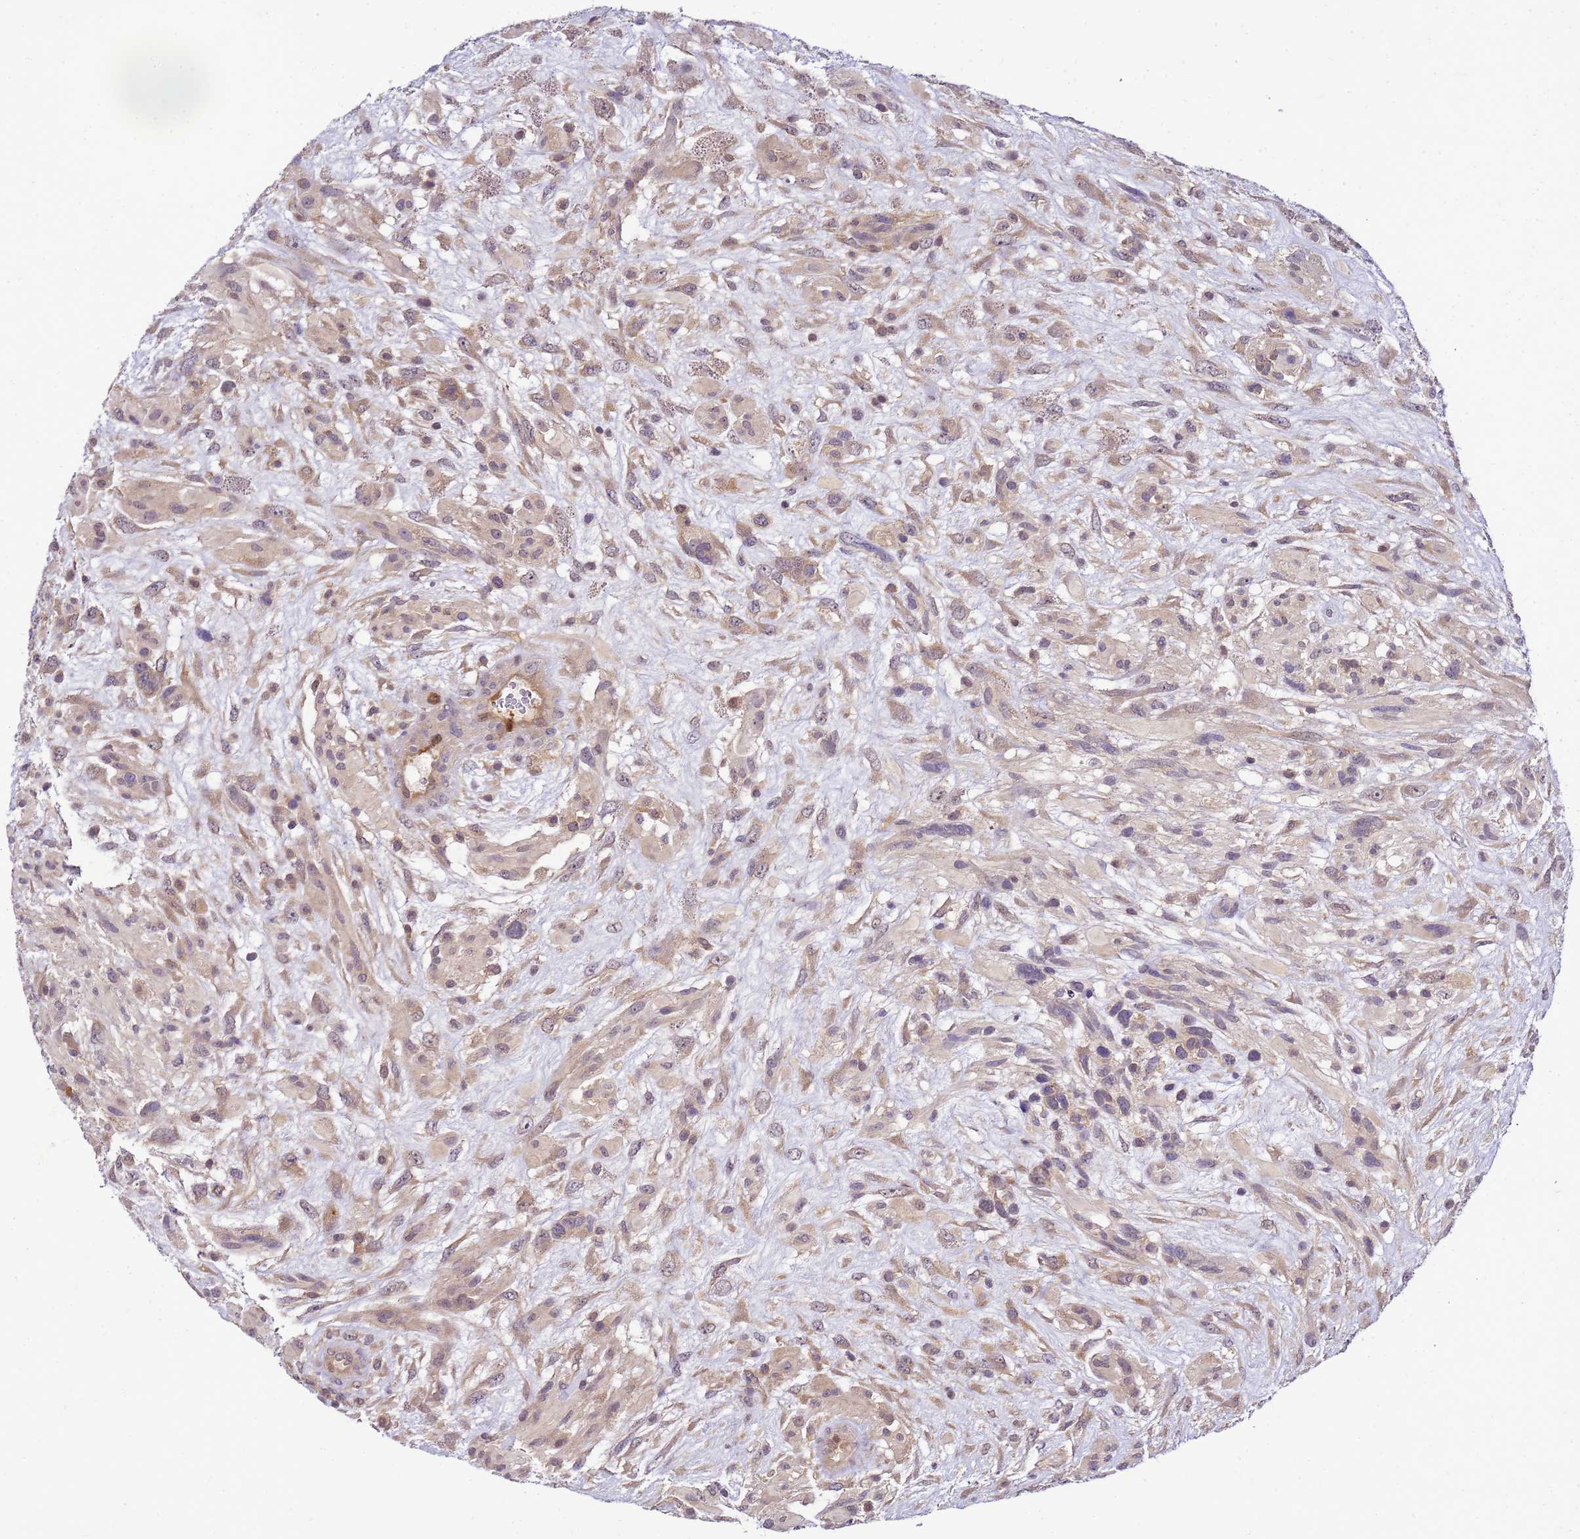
{"staining": {"intensity": "weak", "quantity": "25%-75%", "location": "cytoplasmic/membranous"}, "tissue": "glioma", "cell_type": "Tumor cells", "image_type": "cancer", "snomed": [{"axis": "morphology", "description": "Glioma, malignant, High grade"}, {"axis": "topography", "description": "Brain"}], "caption": "IHC (DAB (3,3'-diaminobenzidine)) staining of glioma demonstrates weak cytoplasmic/membranous protein staining in approximately 25%-75% of tumor cells.", "gene": "DDI2", "patient": {"sex": "male", "age": 61}}